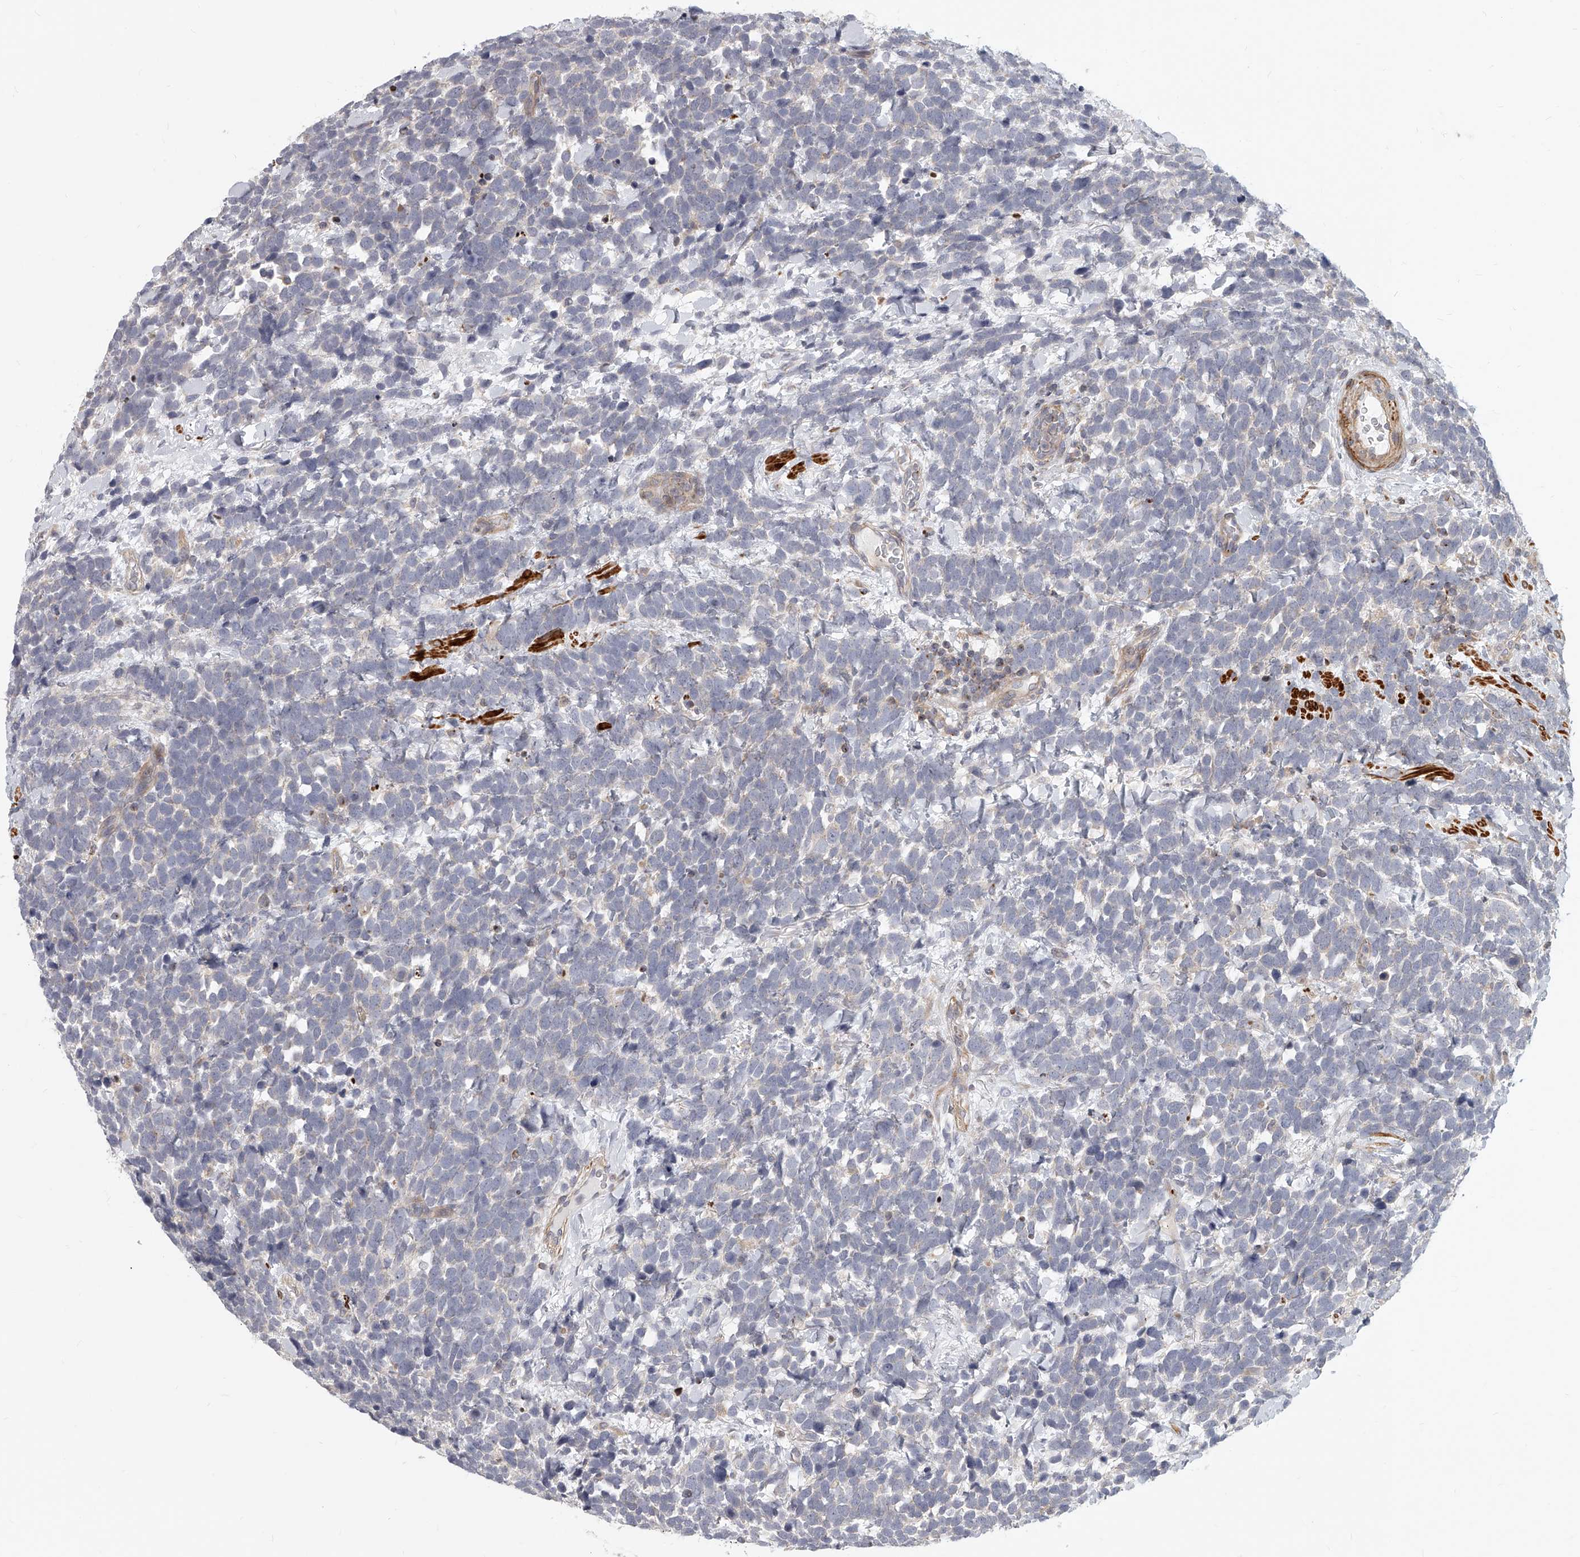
{"staining": {"intensity": "negative", "quantity": "none", "location": "none"}, "tissue": "urothelial cancer", "cell_type": "Tumor cells", "image_type": "cancer", "snomed": [{"axis": "morphology", "description": "Urothelial carcinoma, High grade"}, {"axis": "topography", "description": "Urinary bladder"}], "caption": "A photomicrograph of human high-grade urothelial carcinoma is negative for staining in tumor cells.", "gene": "SLC37A1", "patient": {"sex": "female", "age": 82}}